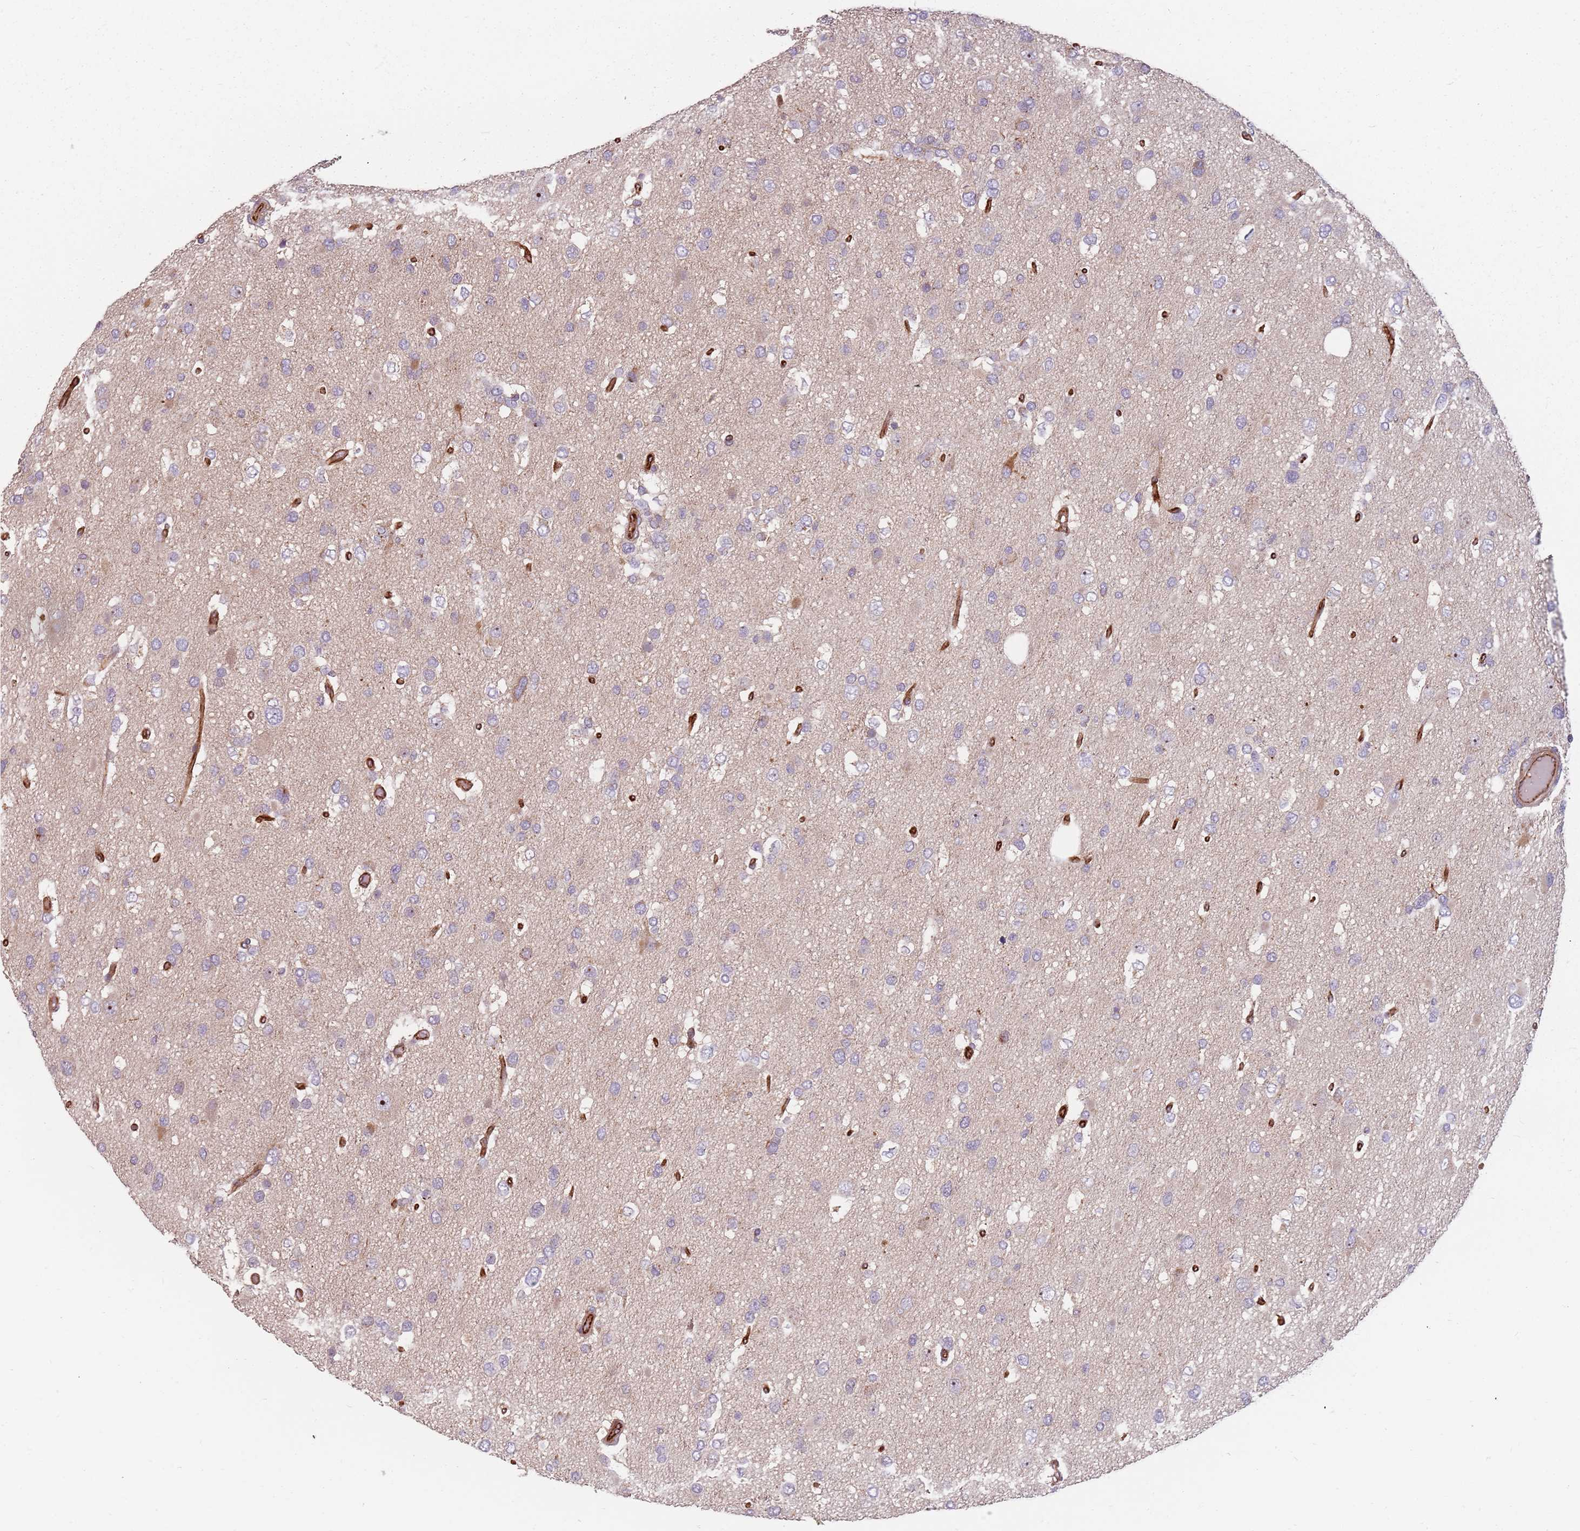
{"staining": {"intensity": "negative", "quantity": "none", "location": "none"}, "tissue": "glioma", "cell_type": "Tumor cells", "image_type": "cancer", "snomed": [{"axis": "morphology", "description": "Glioma, malignant, High grade"}, {"axis": "topography", "description": "Brain"}], "caption": "This is an immunohistochemistry micrograph of glioma. There is no positivity in tumor cells.", "gene": "GAS2L3", "patient": {"sex": "male", "age": 53}}